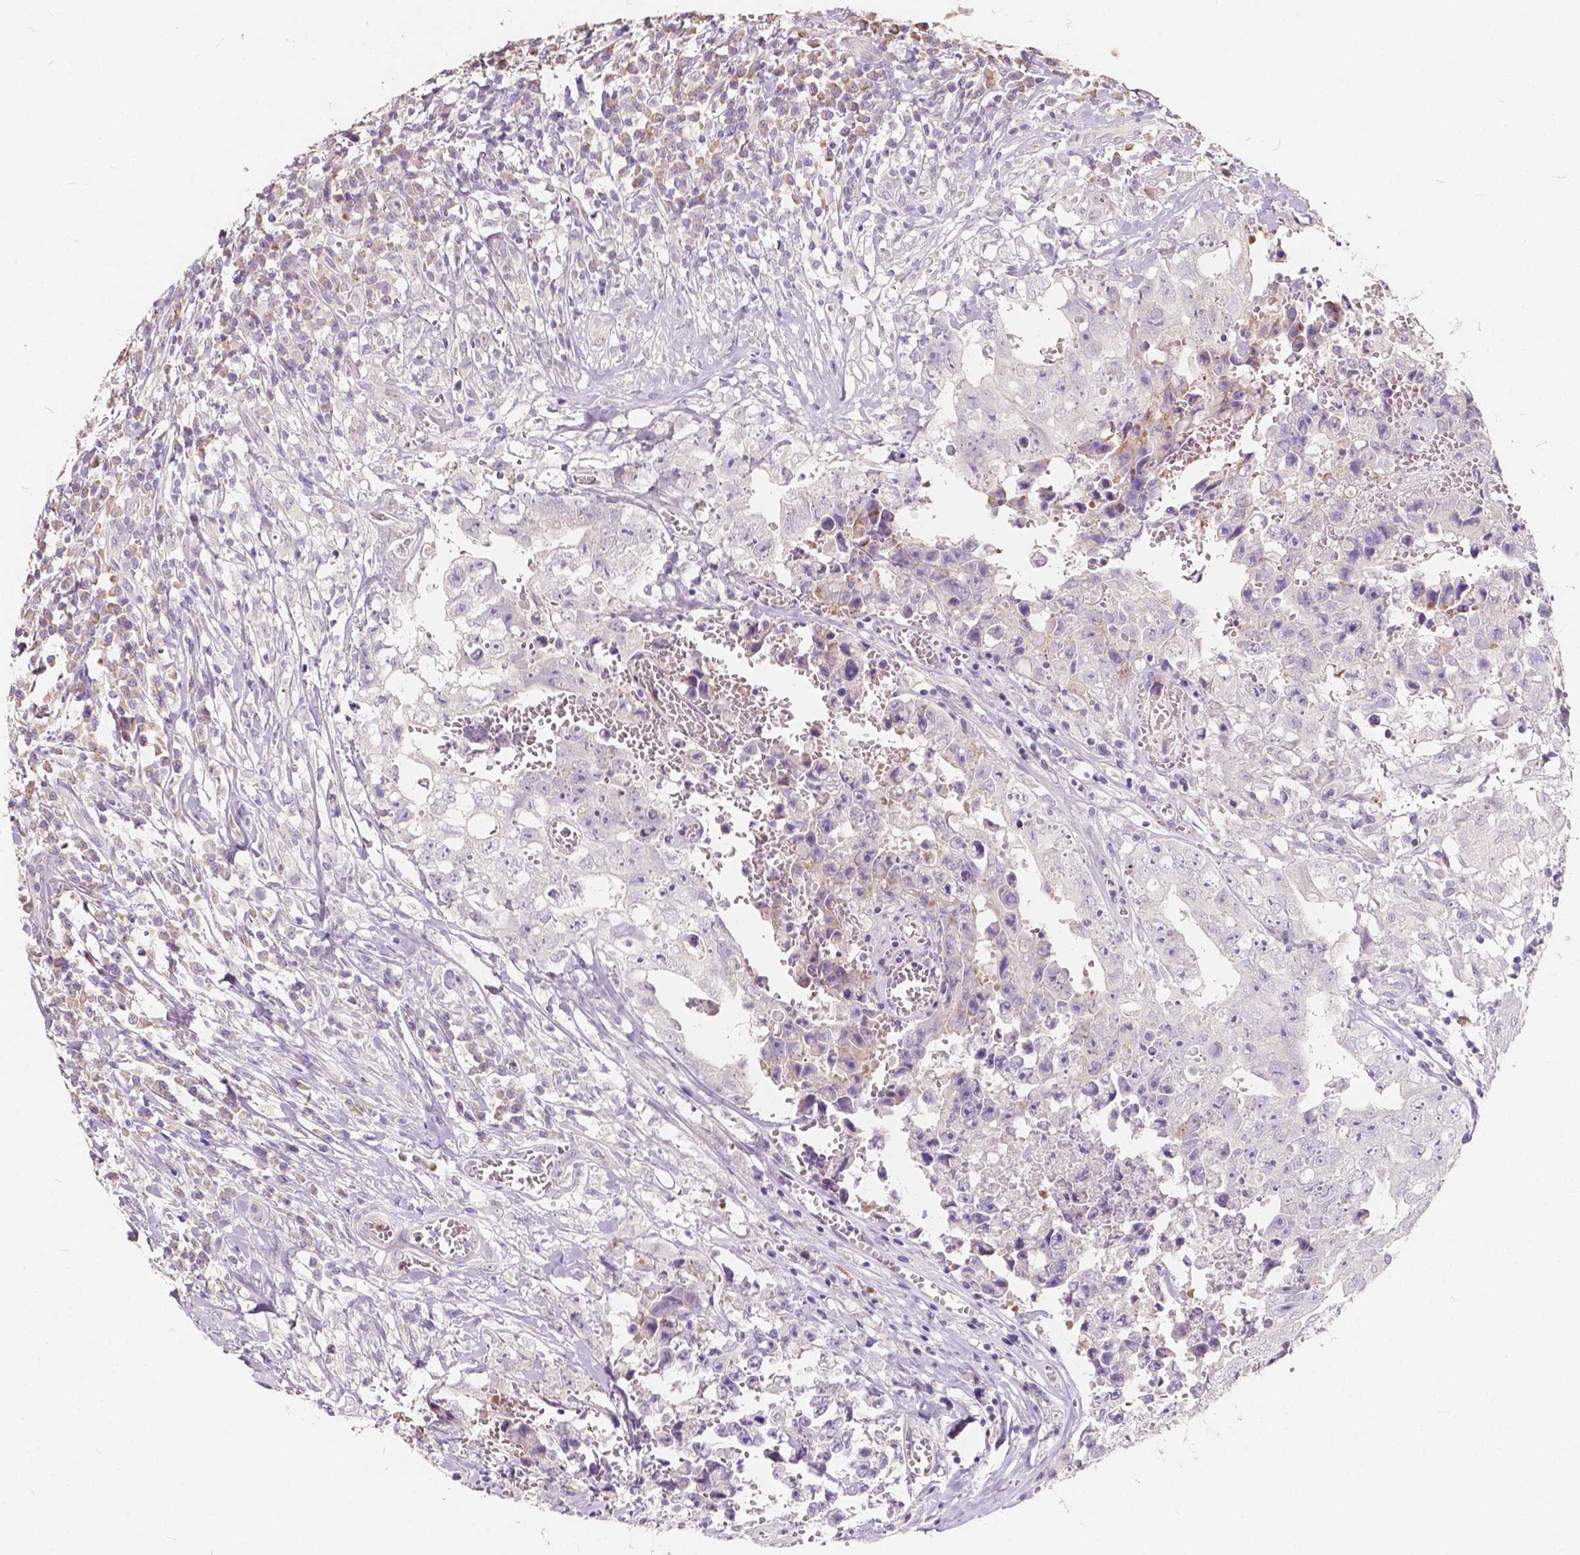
{"staining": {"intensity": "negative", "quantity": "none", "location": "none"}, "tissue": "testis cancer", "cell_type": "Tumor cells", "image_type": "cancer", "snomed": [{"axis": "morphology", "description": "Carcinoma, Embryonal, NOS"}, {"axis": "topography", "description": "Testis"}], "caption": "The immunohistochemistry (IHC) image has no significant positivity in tumor cells of embryonal carcinoma (testis) tissue.", "gene": "SLC7A8", "patient": {"sex": "male", "age": 36}}